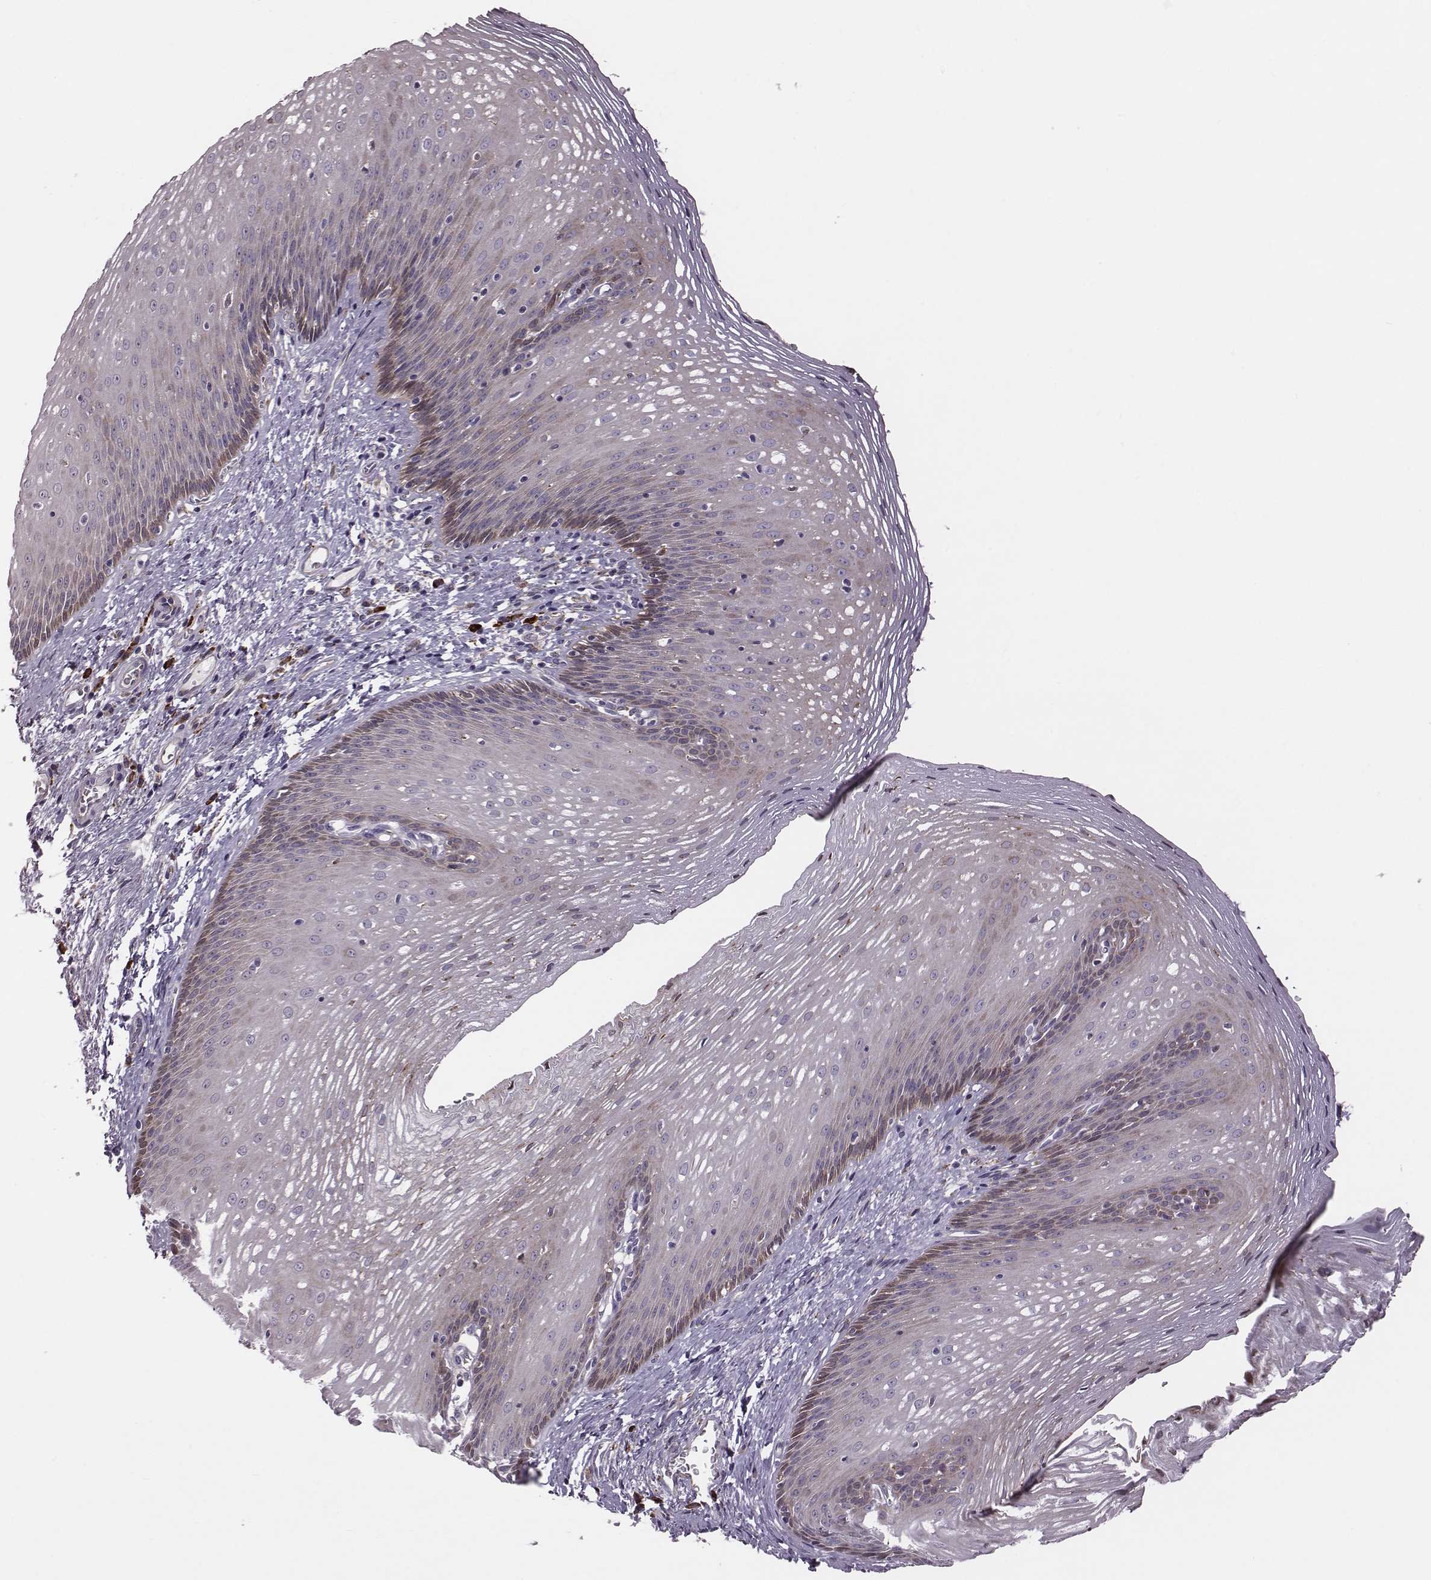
{"staining": {"intensity": "moderate", "quantity": "<25%", "location": "cytoplasmic/membranous"}, "tissue": "esophagus", "cell_type": "Squamous epithelial cells", "image_type": "normal", "snomed": [{"axis": "morphology", "description": "Normal tissue, NOS"}, {"axis": "topography", "description": "Esophagus"}], "caption": "Protein positivity by IHC shows moderate cytoplasmic/membranous positivity in about <25% of squamous epithelial cells in unremarkable esophagus.", "gene": "SELENOI", "patient": {"sex": "male", "age": 76}}